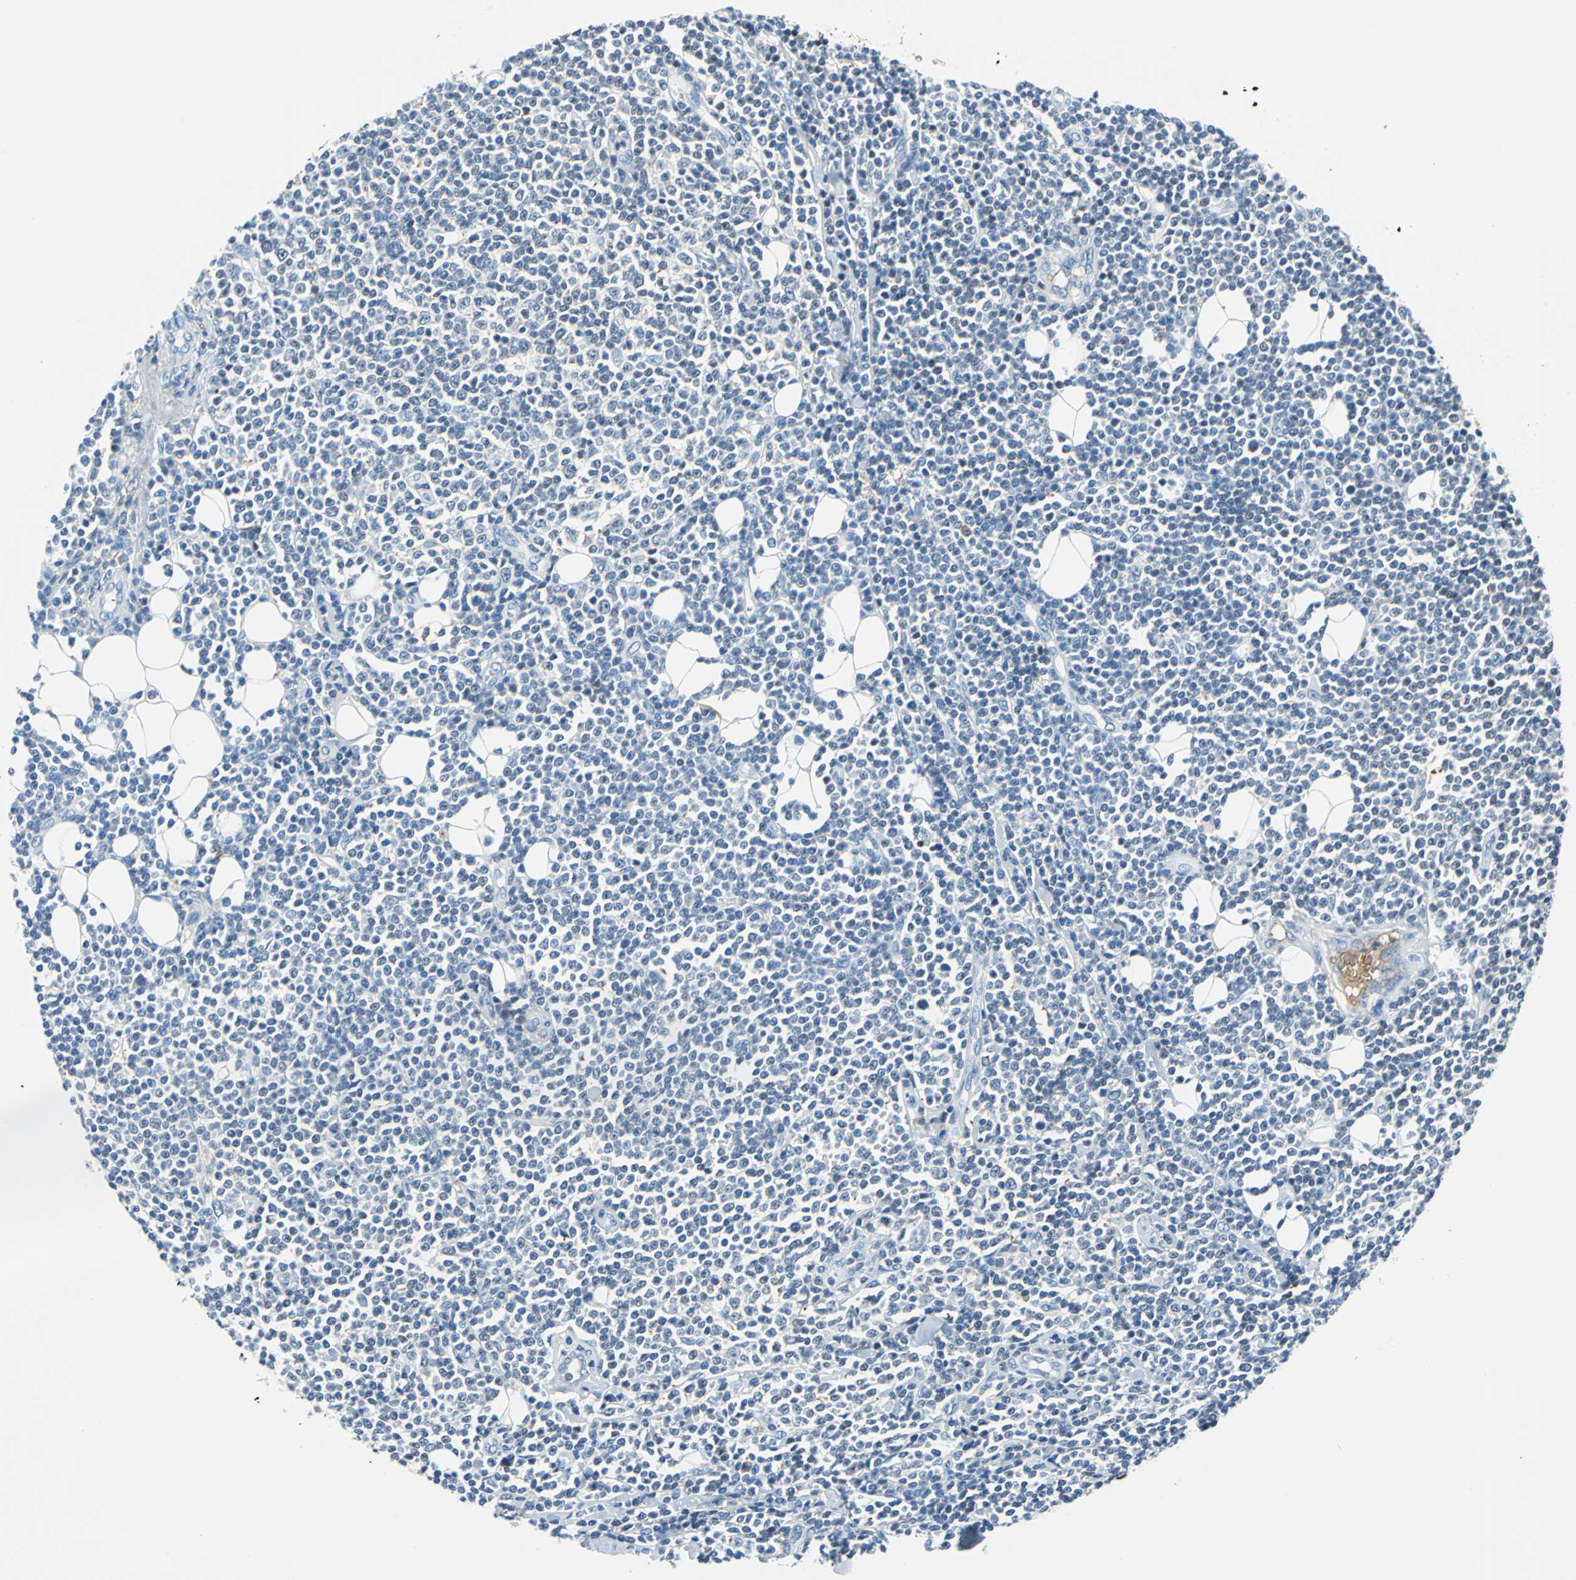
{"staining": {"intensity": "negative", "quantity": "none", "location": "none"}, "tissue": "lymphoma", "cell_type": "Tumor cells", "image_type": "cancer", "snomed": [{"axis": "morphology", "description": "Malignant lymphoma, non-Hodgkin's type, Low grade"}, {"axis": "topography", "description": "Soft tissue"}], "caption": "The immunohistochemistry (IHC) photomicrograph has no significant staining in tumor cells of lymphoma tissue. Nuclei are stained in blue.", "gene": "ALB", "patient": {"sex": "male", "age": 92}}